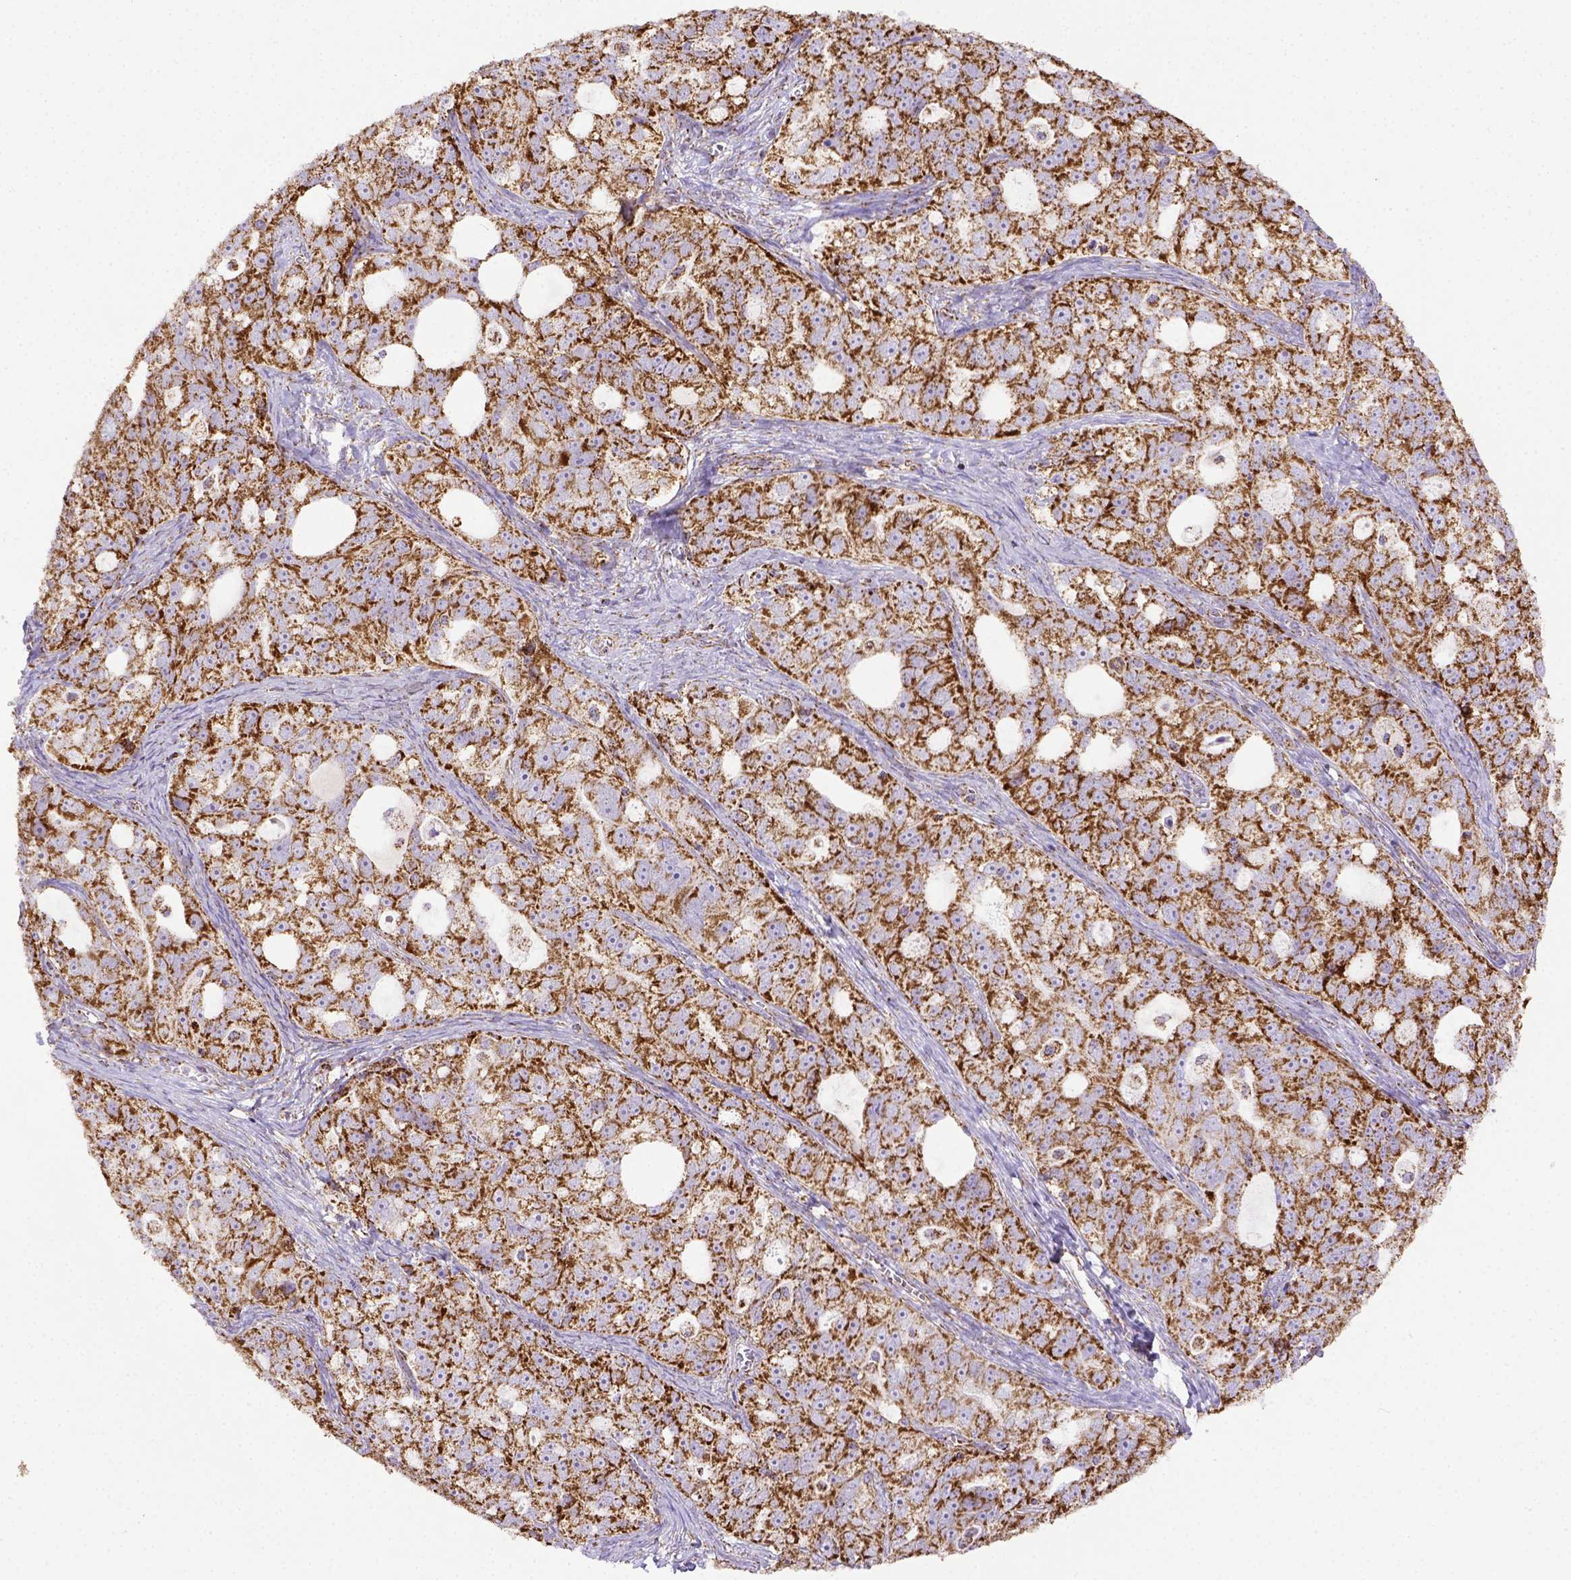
{"staining": {"intensity": "moderate", "quantity": ">75%", "location": "cytoplasmic/membranous"}, "tissue": "ovarian cancer", "cell_type": "Tumor cells", "image_type": "cancer", "snomed": [{"axis": "morphology", "description": "Cystadenocarcinoma, serous, NOS"}, {"axis": "topography", "description": "Ovary"}], "caption": "Serous cystadenocarcinoma (ovarian) was stained to show a protein in brown. There is medium levels of moderate cytoplasmic/membranous staining in approximately >75% of tumor cells.", "gene": "MT-CO1", "patient": {"sex": "female", "age": 51}}